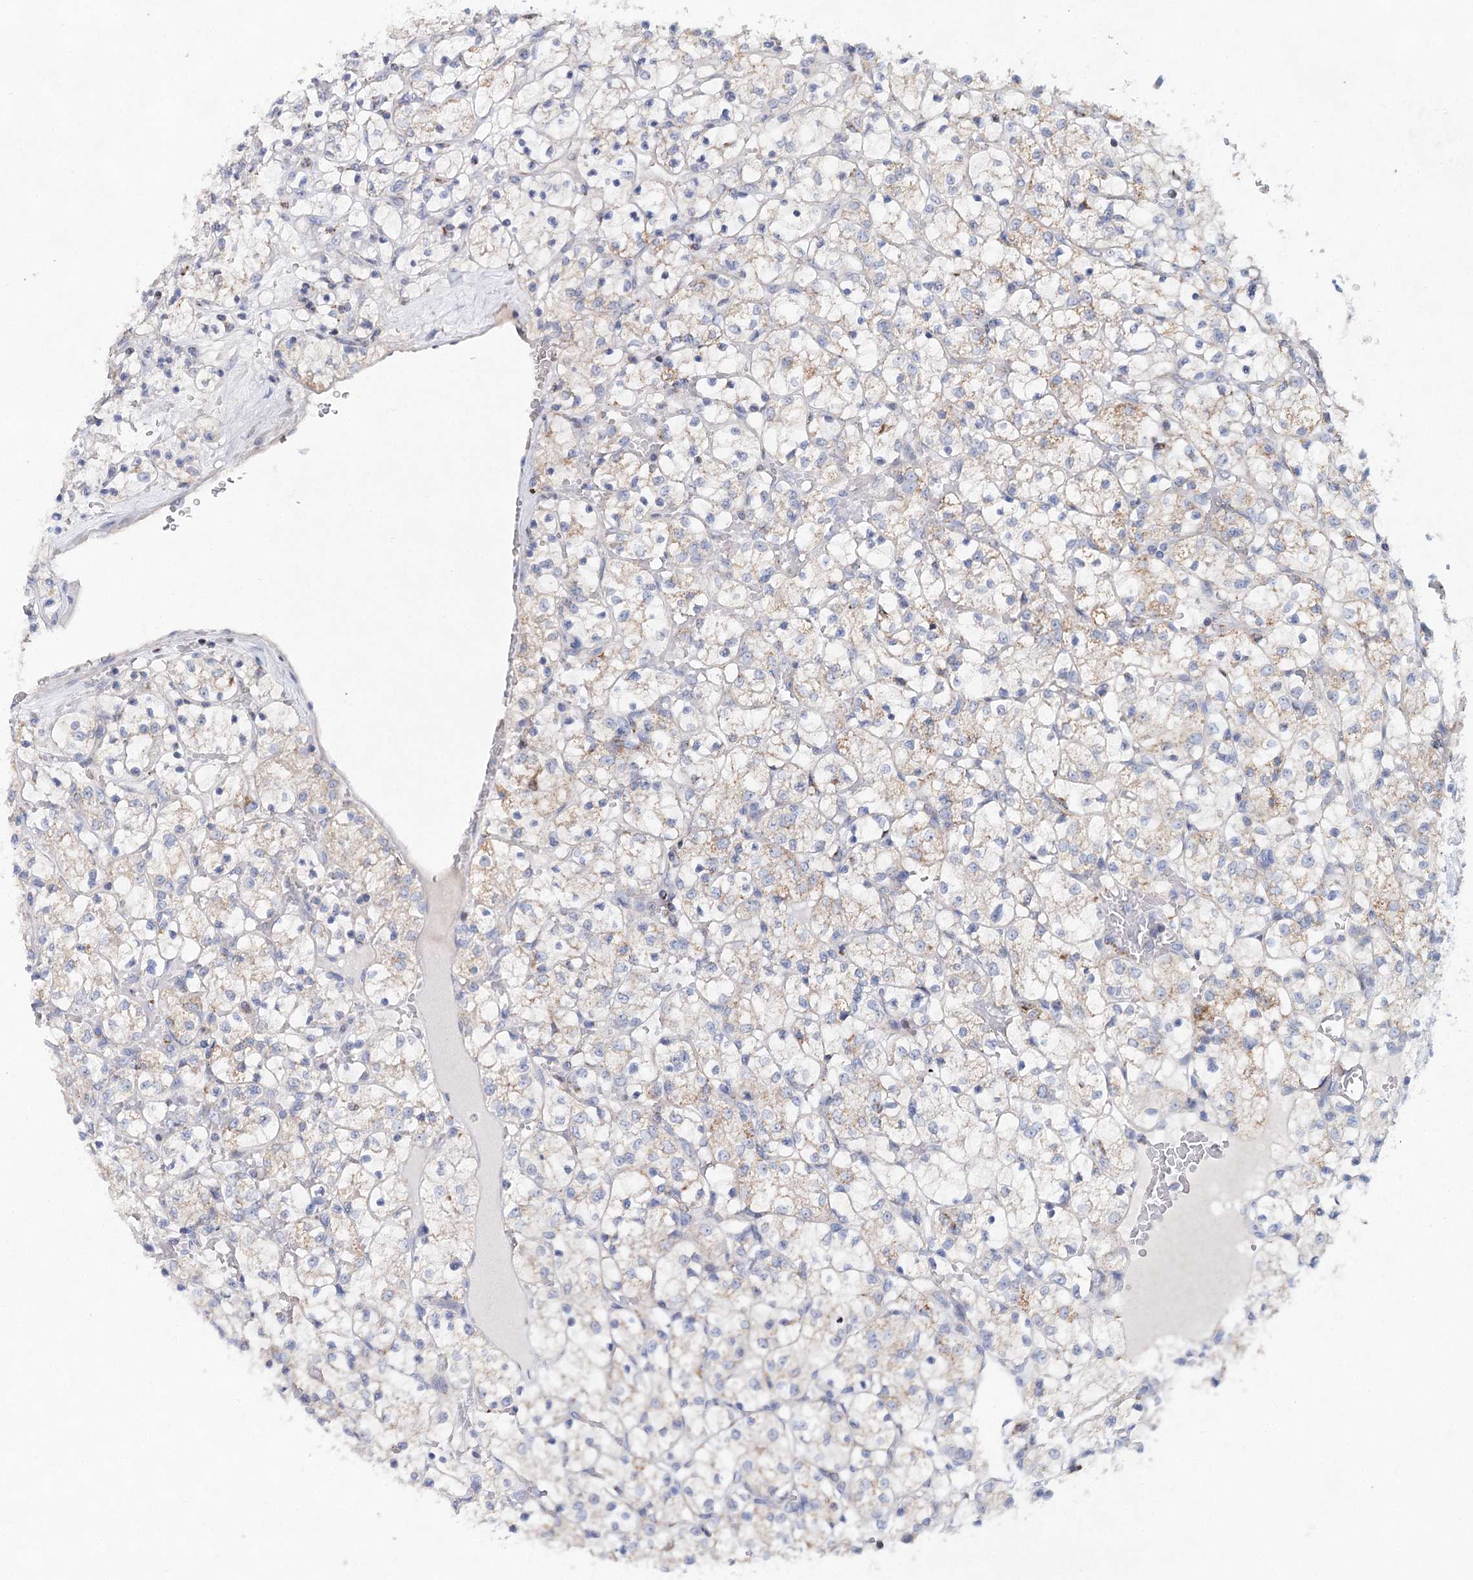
{"staining": {"intensity": "weak", "quantity": "<25%", "location": "cytoplasmic/membranous"}, "tissue": "renal cancer", "cell_type": "Tumor cells", "image_type": "cancer", "snomed": [{"axis": "morphology", "description": "Adenocarcinoma, NOS"}, {"axis": "topography", "description": "Kidney"}], "caption": "High power microscopy micrograph of an immunohistochemistry (IHC) image of renal cancer, revealing no significant positivity in tumor cells. The staining was performed using DAB (3,3'-diaminobenzidine) to visualize the protein expression in brown, while the nuclei were stained in blue with hematoxylin (Magnification: 20x).", "gene": "XPO6", "patient": {"sex": "female", "age": 69}}